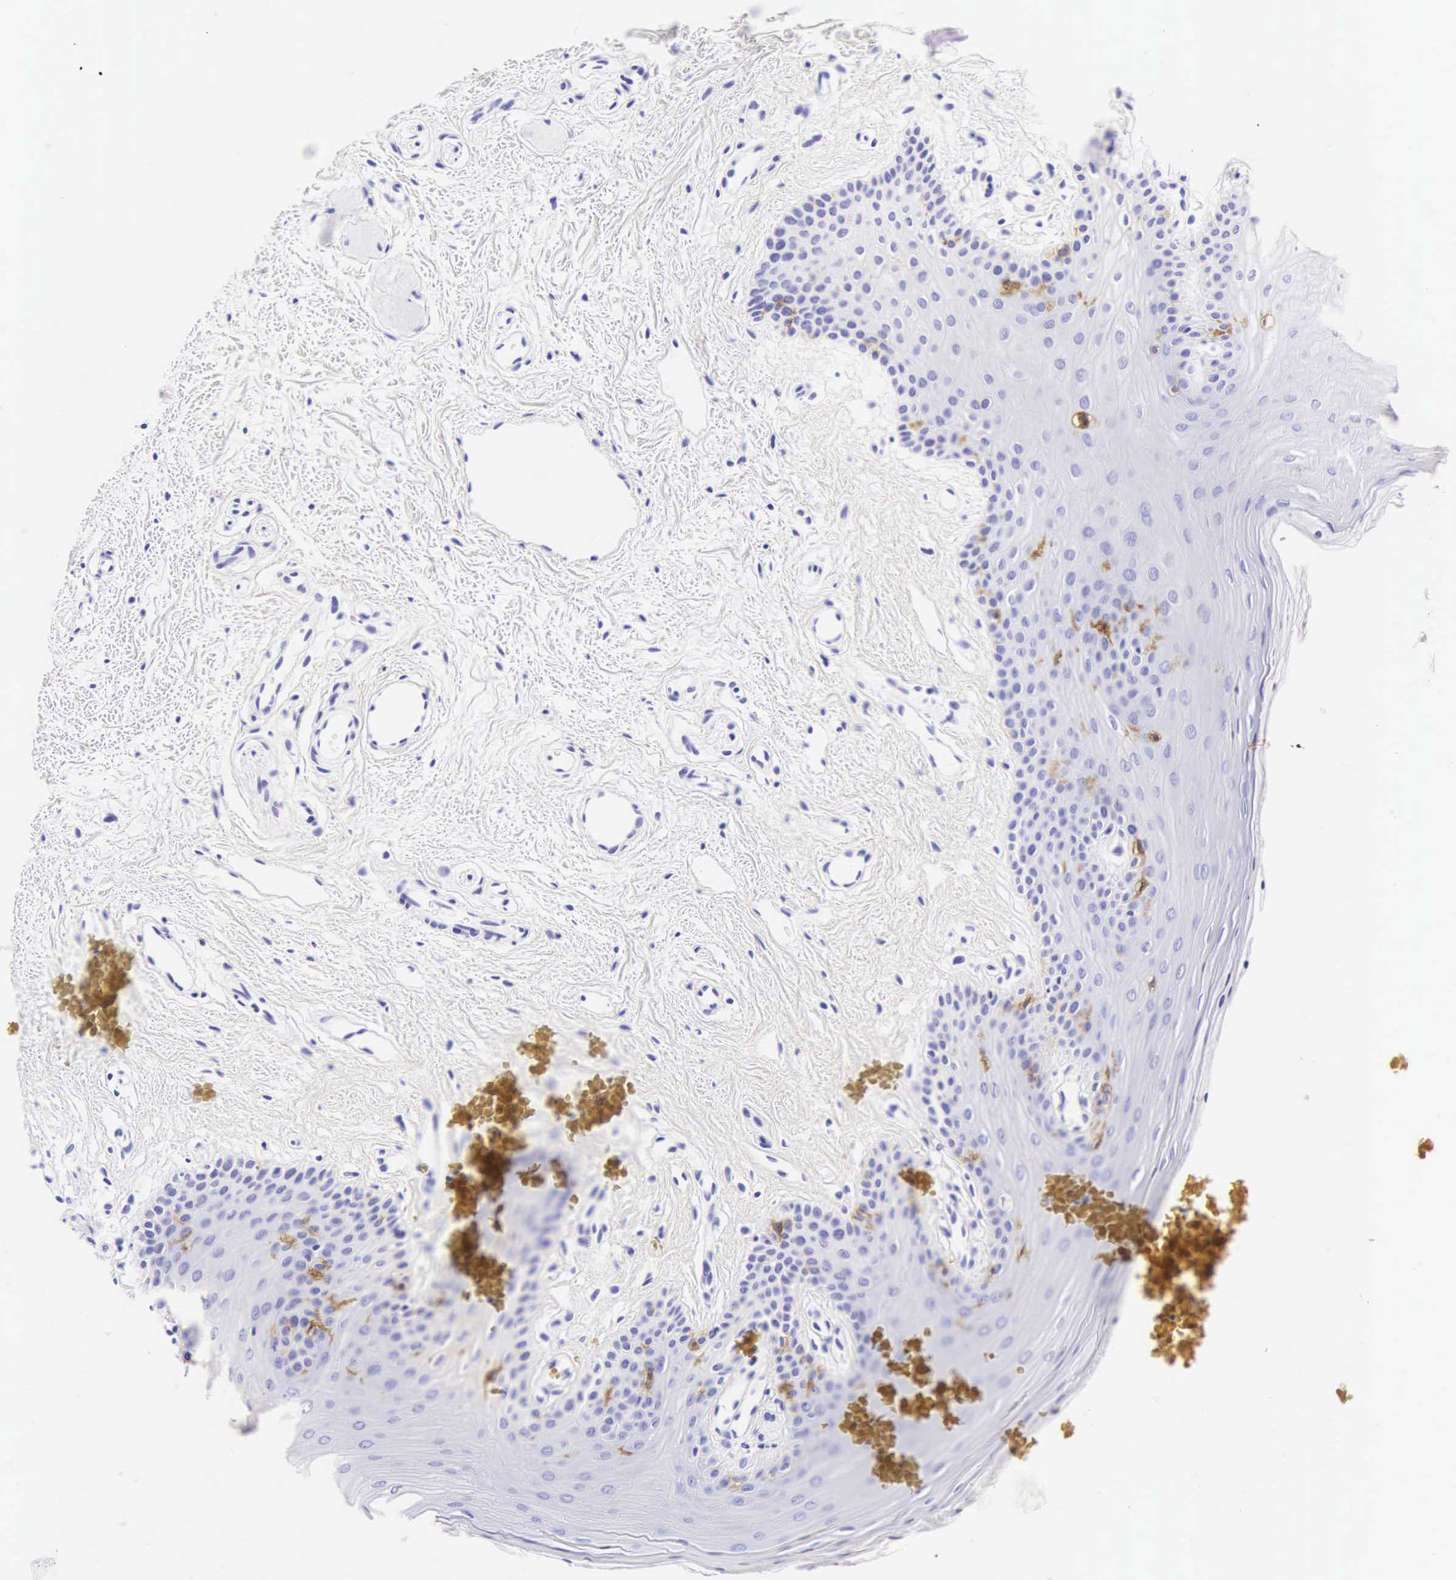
{"staining": {"intensity": "moderate", "quantity": "<25%", "location": "cytoplasmic/membranous"}, "tissue": "oral mucosa", "cell_type": "Squamous epithelial cells", "image_type": "normal", "snomed": [{"axis": "morphology", "description": "Normal tissue, NOS"}, {"axis": "topography", "description": "Oral tissue"}], "caption": "Immunohistochemistry histopathology image of benign oral mucosa: human oral mucosa stained using immunohistochemistry displays low levels of moderate protein expression localized specifically in the cytoplasmic/membranous of squamous epithelial cells, appearing as a cytoplasmic/membranous brown color.", "gene": "CD1A", "patient": {"sex": "male", "age": 14}}